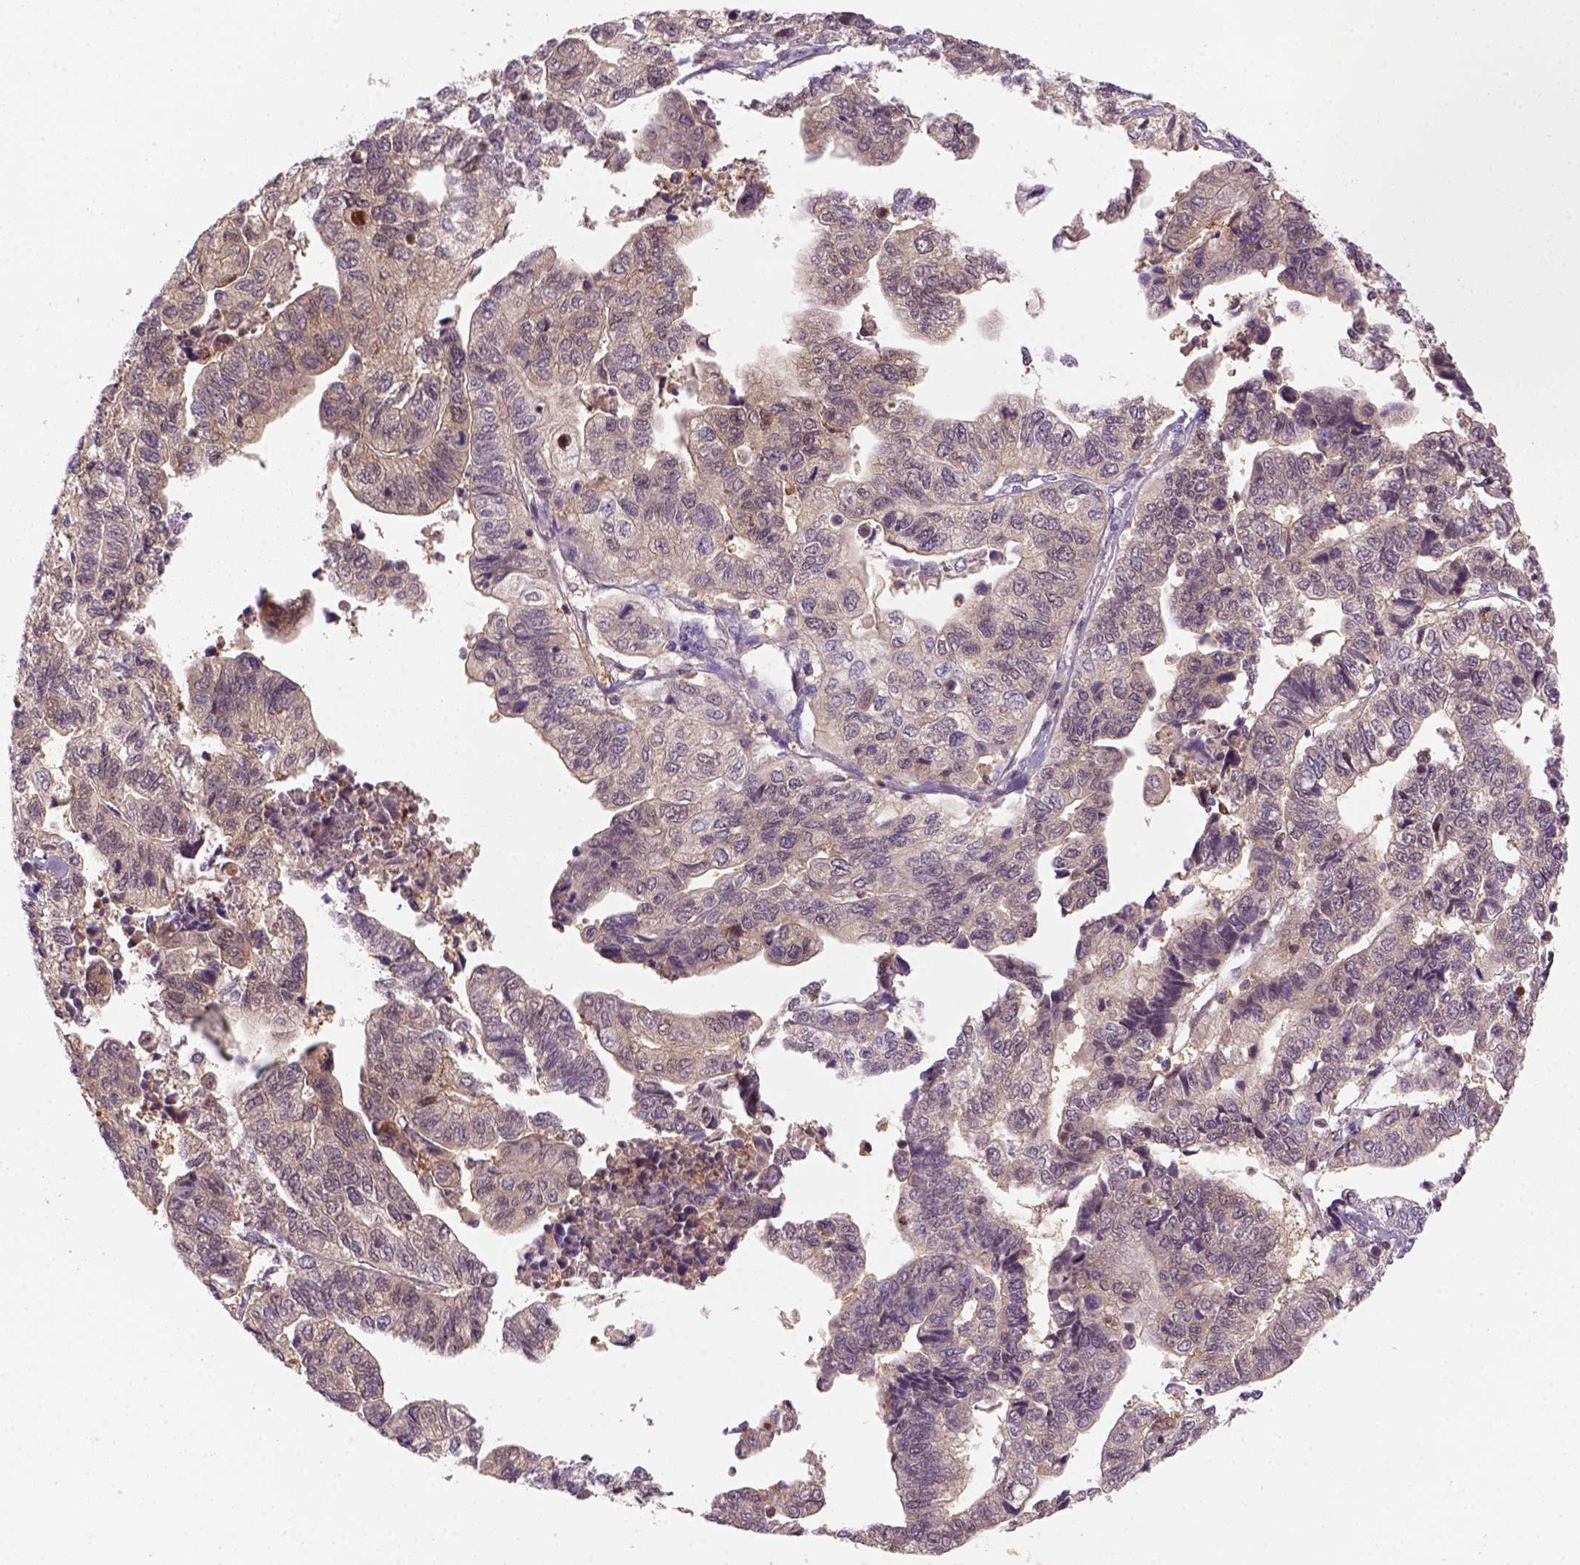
{"staining": {"intensity": "weak", "quantity": ">75%", "location": "cytoplasmic/membranous"}, "tissue": "stomach cancer", "cell_type": "Tumor cells", "image_type": "cancer", "snomed": [{"axis": "morphology", "description": "Adenocarcinoma, NOS"}, {"axis": "topography", "description": "Stomach, upper"}], "caption": "The micrograph exhibits immunohistochemical staining of stomach cancer (adenocarcinoma). There is weak cytoplasmic/membranous expression is appreciated in approximately >75% of tumor cells. The protein is shown in brown color, while the nuclei are stained blue.", "gene": "GOT1", "patient": {"sex": "female", "age": 67}}